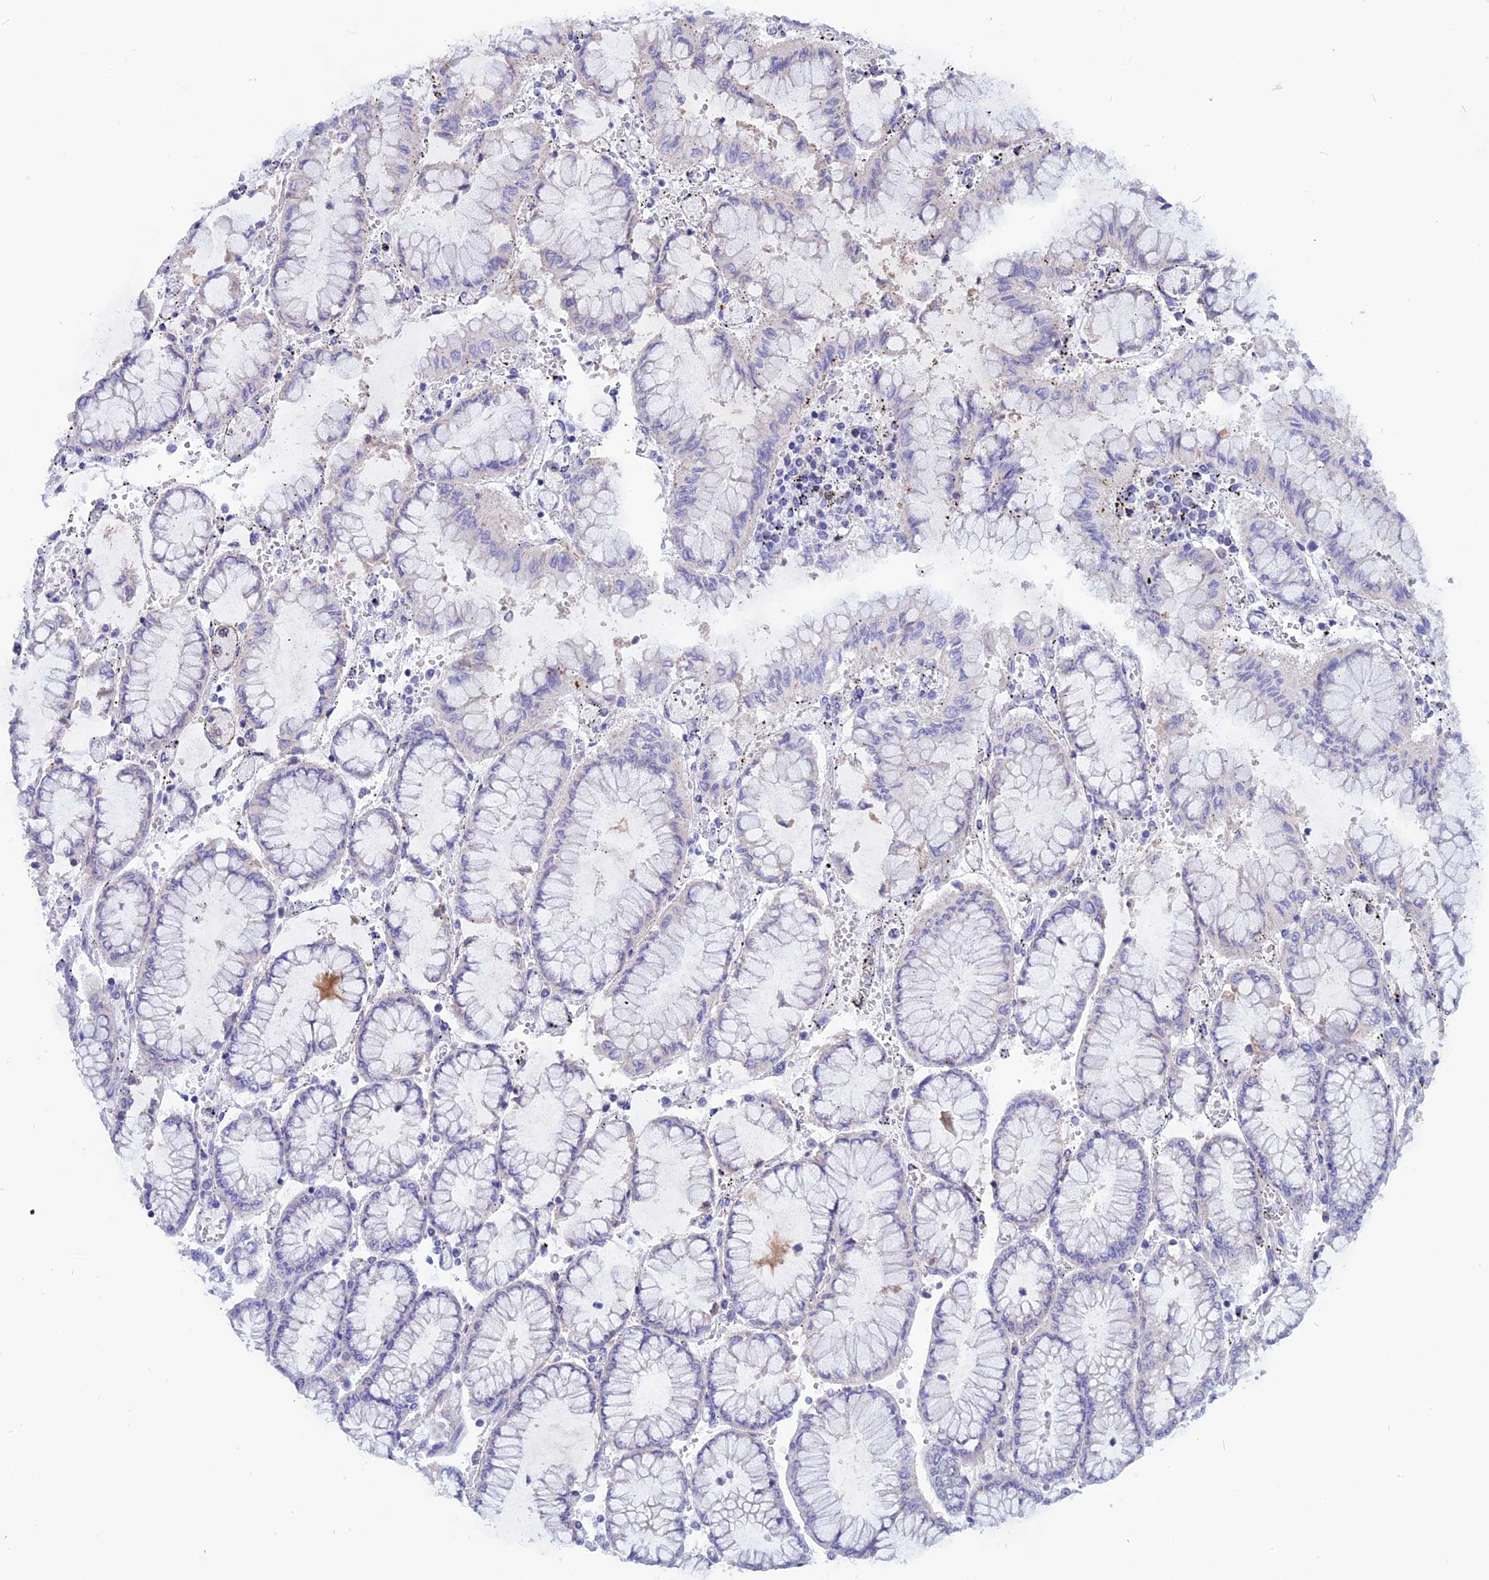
{"staining": {"intensity": "negative", "quantity": "none", "location": "none"}, "tissue": "stomach cancer", "cell_type": "Tumor cells", "image_type": "cancer", "snomed": [{"axis": "morphology", "description": "Adenocarcinoma, NOS"}, {"axis": "topography", "description": "Stomach"}], "caption": "High magnification brightfield microscopy of stomach cancer (adenocarcinoma) stained with DAB (3,3'-diaminobenzidine) (brown) and counterstained with hematoxylin (blue): tumor cells show no significant staining.", "gene": "TMEM138", "patient": {"sex": "male", "age": 76}}